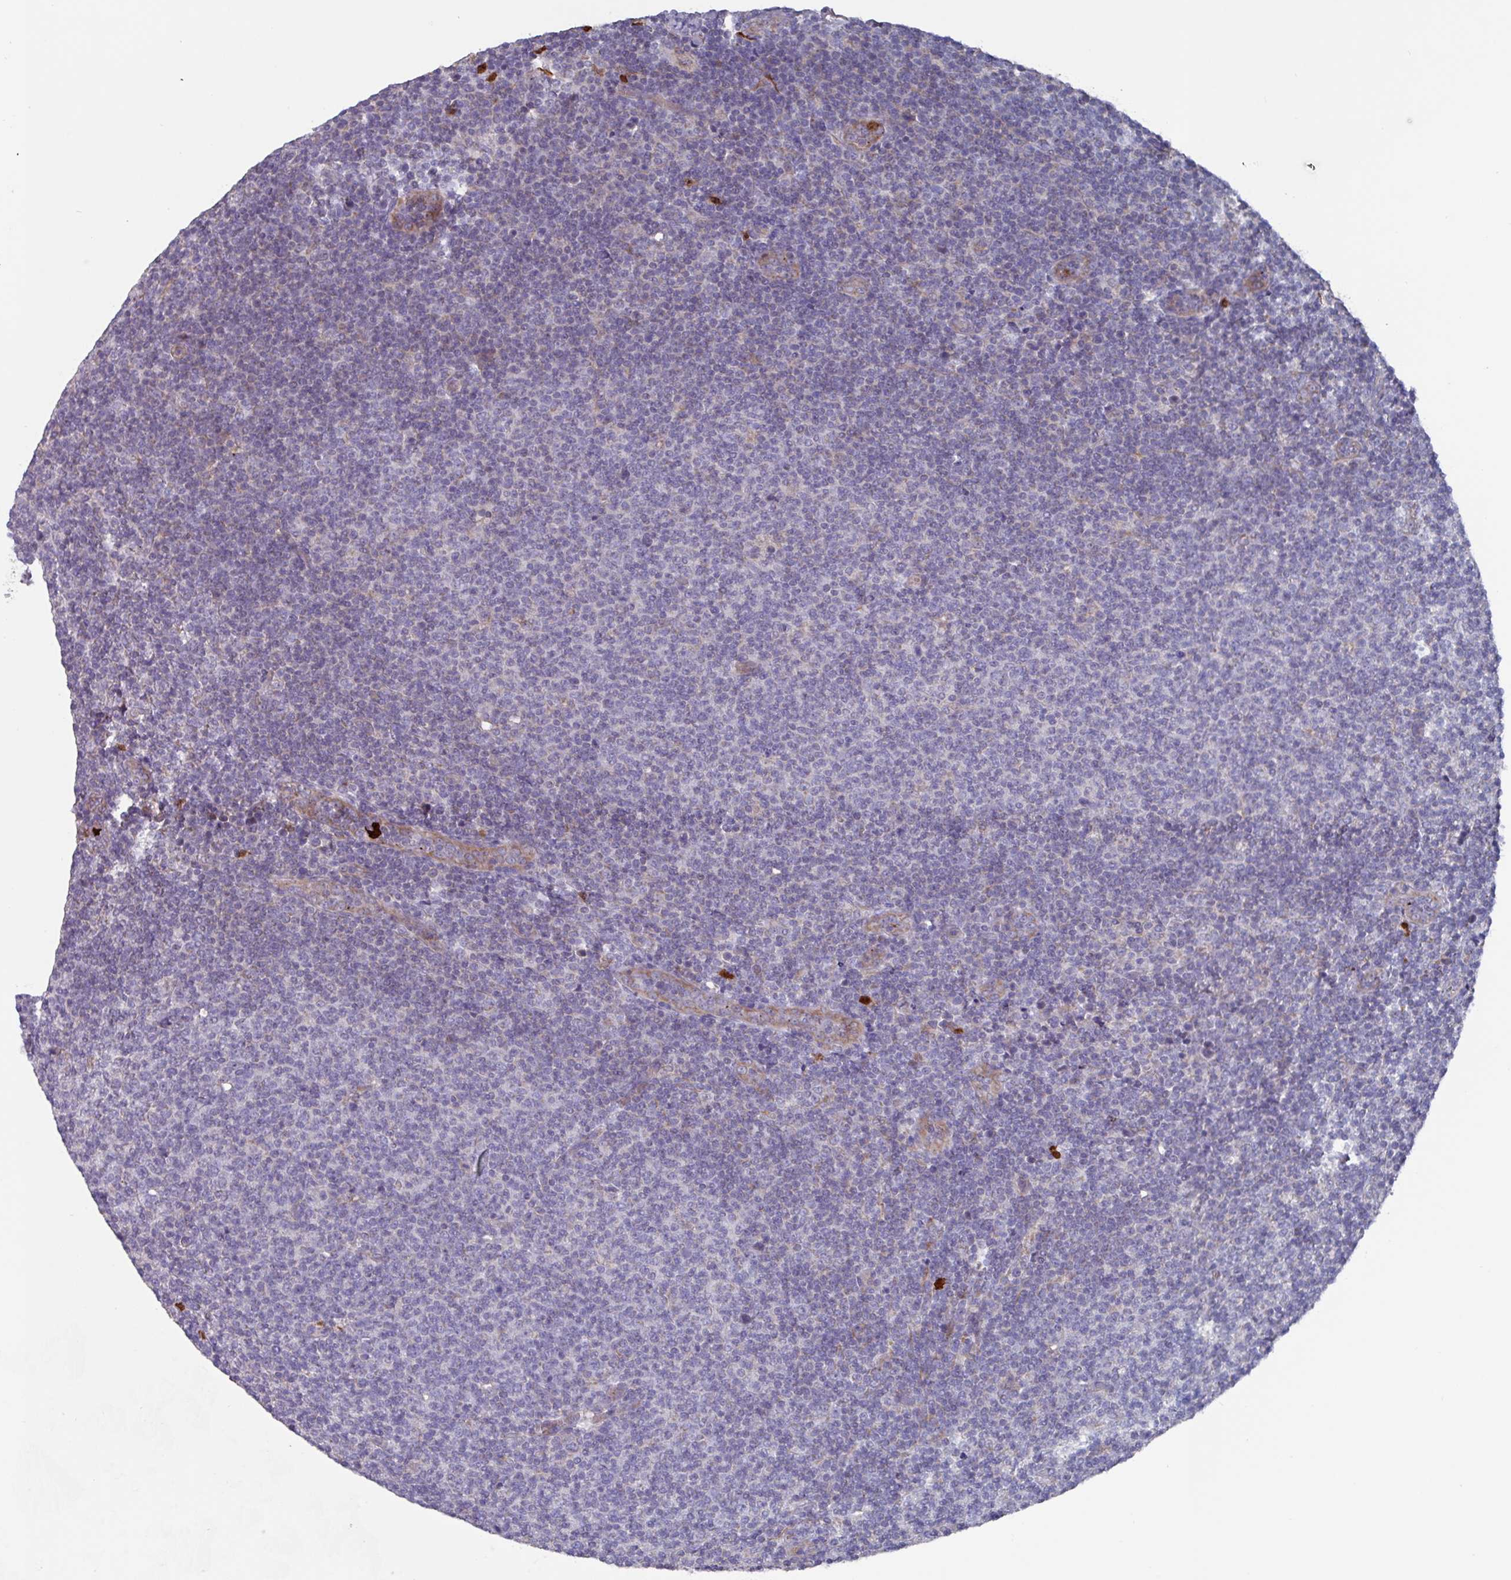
{"staining": {"intensity": "negative", "quantity": "none", "location": "none"}, "tissue": "lymphoma", "cell_type": "Tumor cells", "image_type": "cancer", "snomed": [{"axis": "morphology", "description": "Malignant lymphoma, non-Hodgkin's type, Low grade"}, {"axis": "topography", "description": "Lymph node"}], "caption": "A high-resolution image shows IHC staining of low-grade malignant lymphoma, non-Hodgkin's type, which displays no significant staining in tumor cells.", "gene": "UQCC2", "patient": {"sex": "male", "age": 66}}